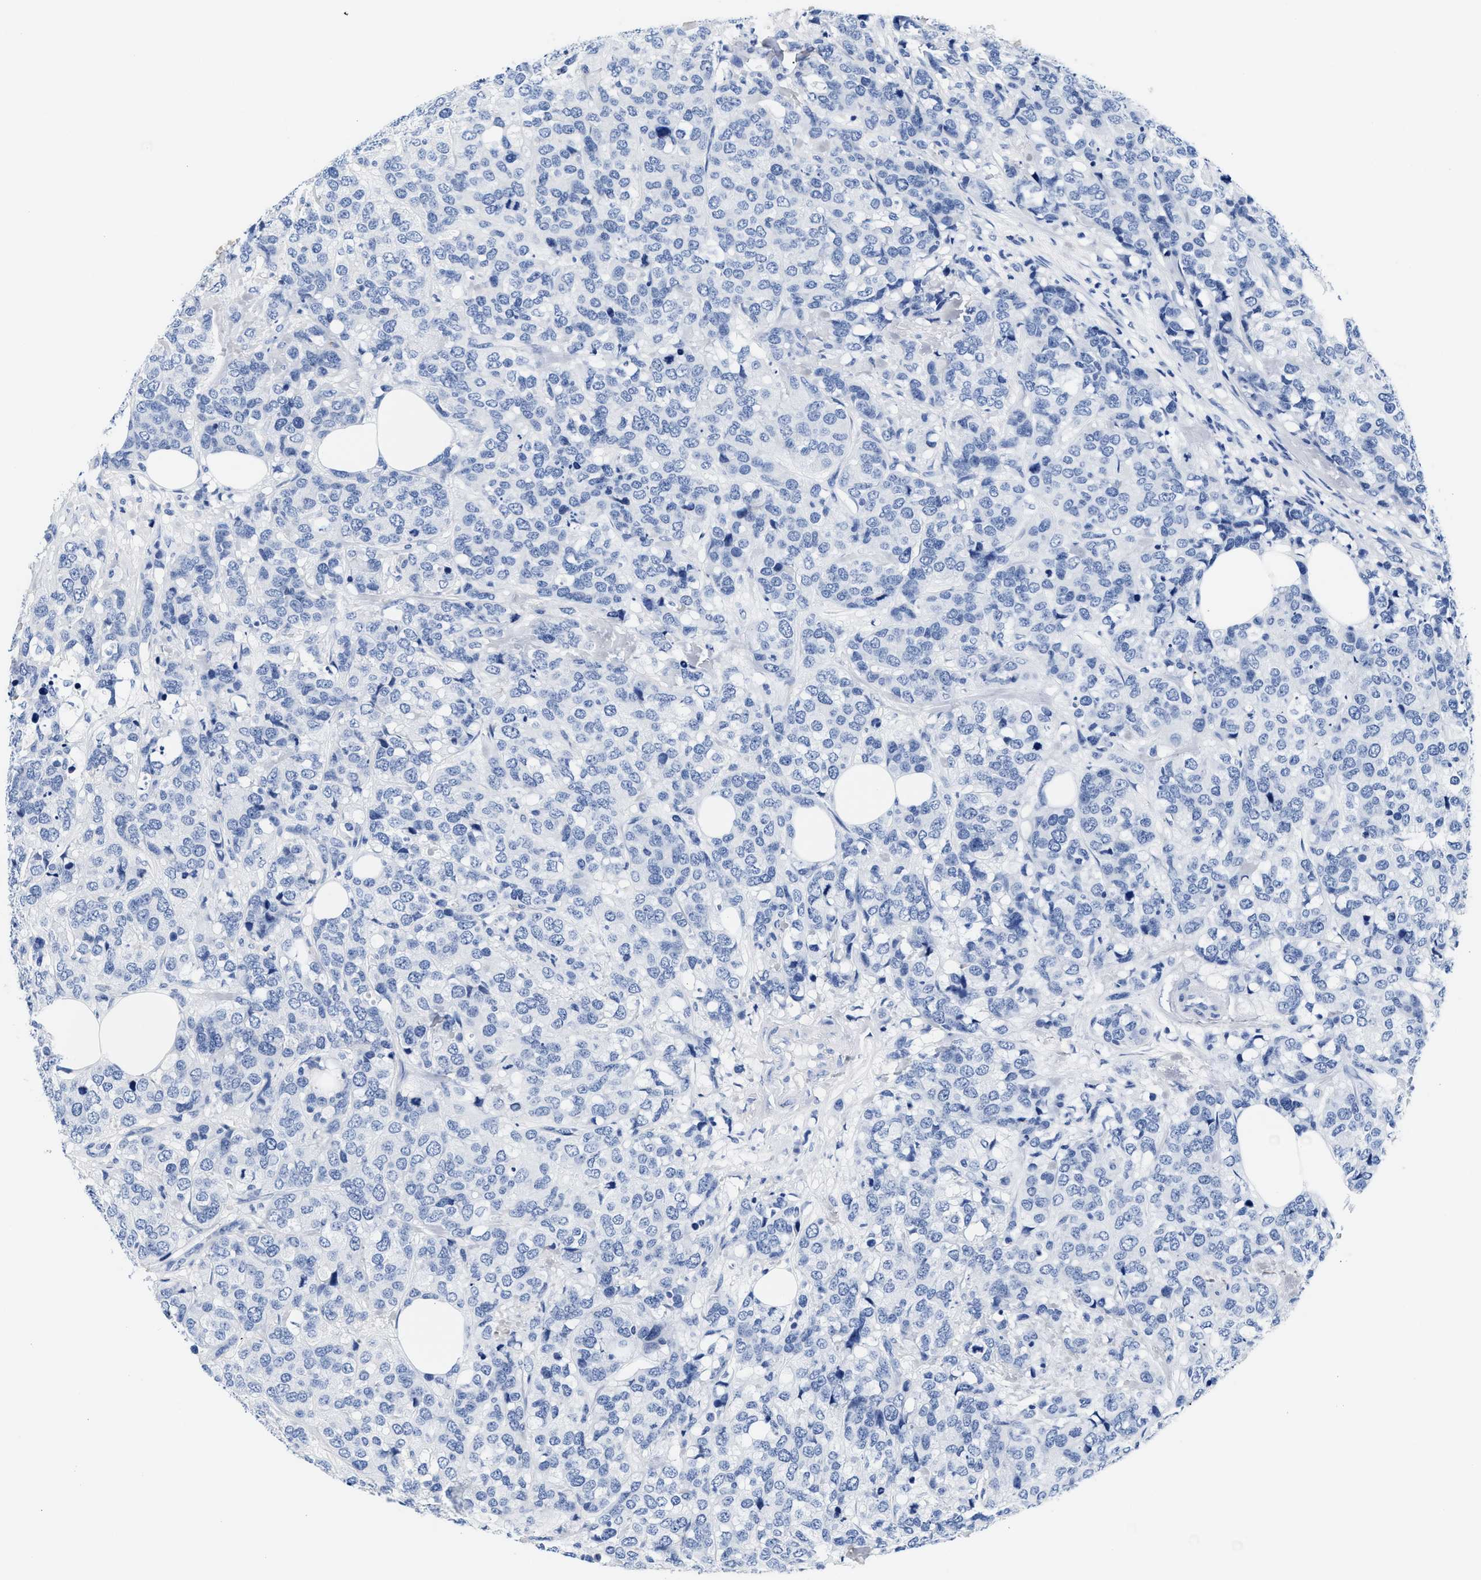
{"staining": {"intensity": "negative", "quantity": "none", "location": "none"}, "tissue": "breast cancer", "cell_type": "Tumor cells", "image_type": "cancer", "snomed": [{"axis": "morphology", "description": "Lobular carcinoma"}, {"axis": "topography", "description": "Breast"}], "caption": "This is an immunohistochemistry image of human breast cancer. There is no staining in tumor cells.", "gene": "ACTL7B", "patient": {"sex": "female", "age": 59}}